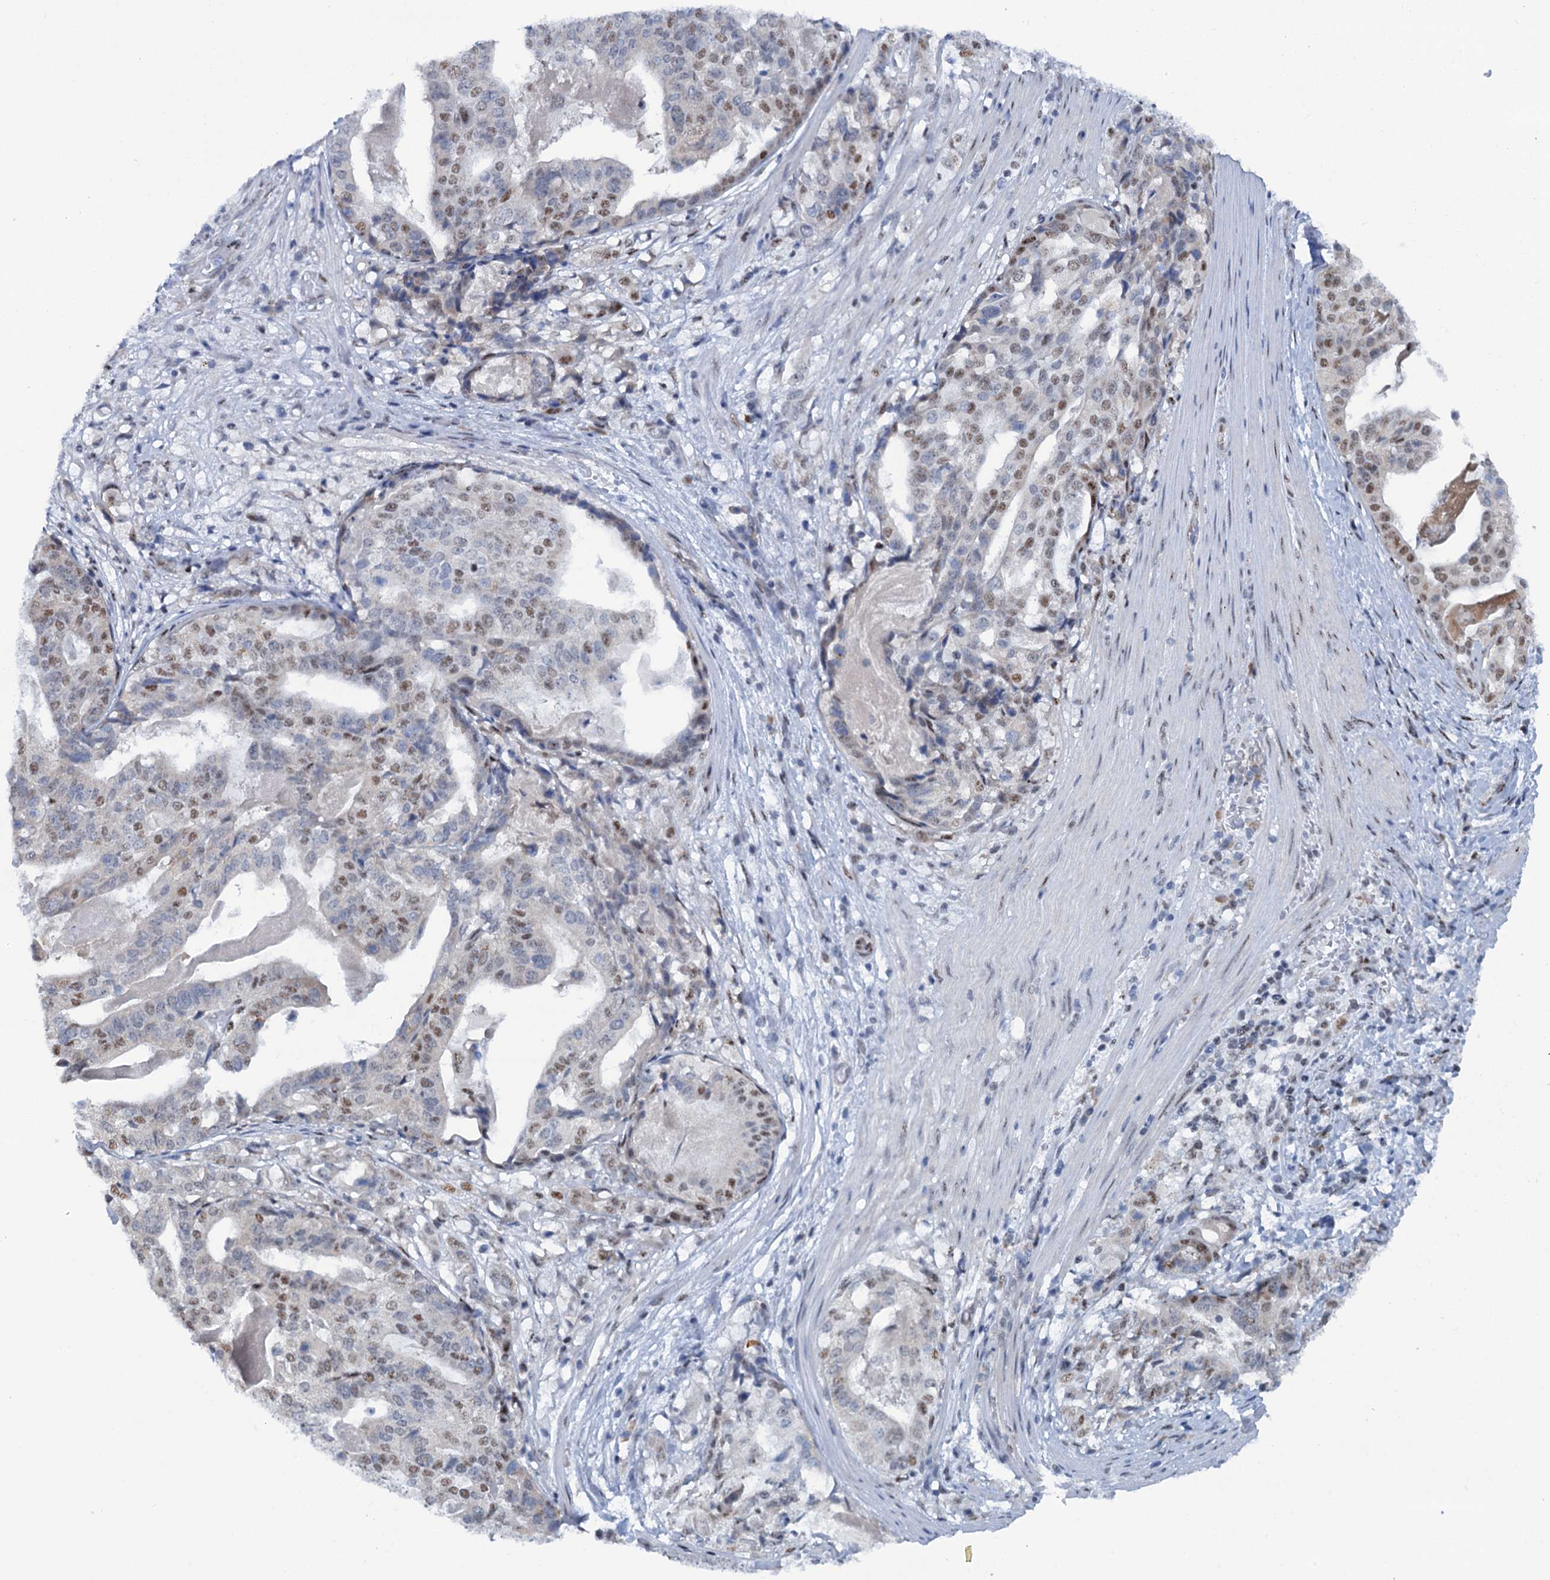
{"staining": {"intensity": "moderate", "quantity": "25%-75%", "location": "nuclear"}, "tissue": "stomach cancer", "cell_type": "Tumor cells", "image_type": "cancer", "snomed": [{"axis": "morphology", "description": "Adenocarcinoma, NOS"}, {"axis": "topography", "description": "Stomach"}], "caption": "Immunohistochemical staining of stomach cancer (adenocarcinoma) displays moderate nuclear protein expression in approximately 25%-75% of tumor cells.", "gene": "SREK1", "patient": {"sex": "male", "age": 48}}